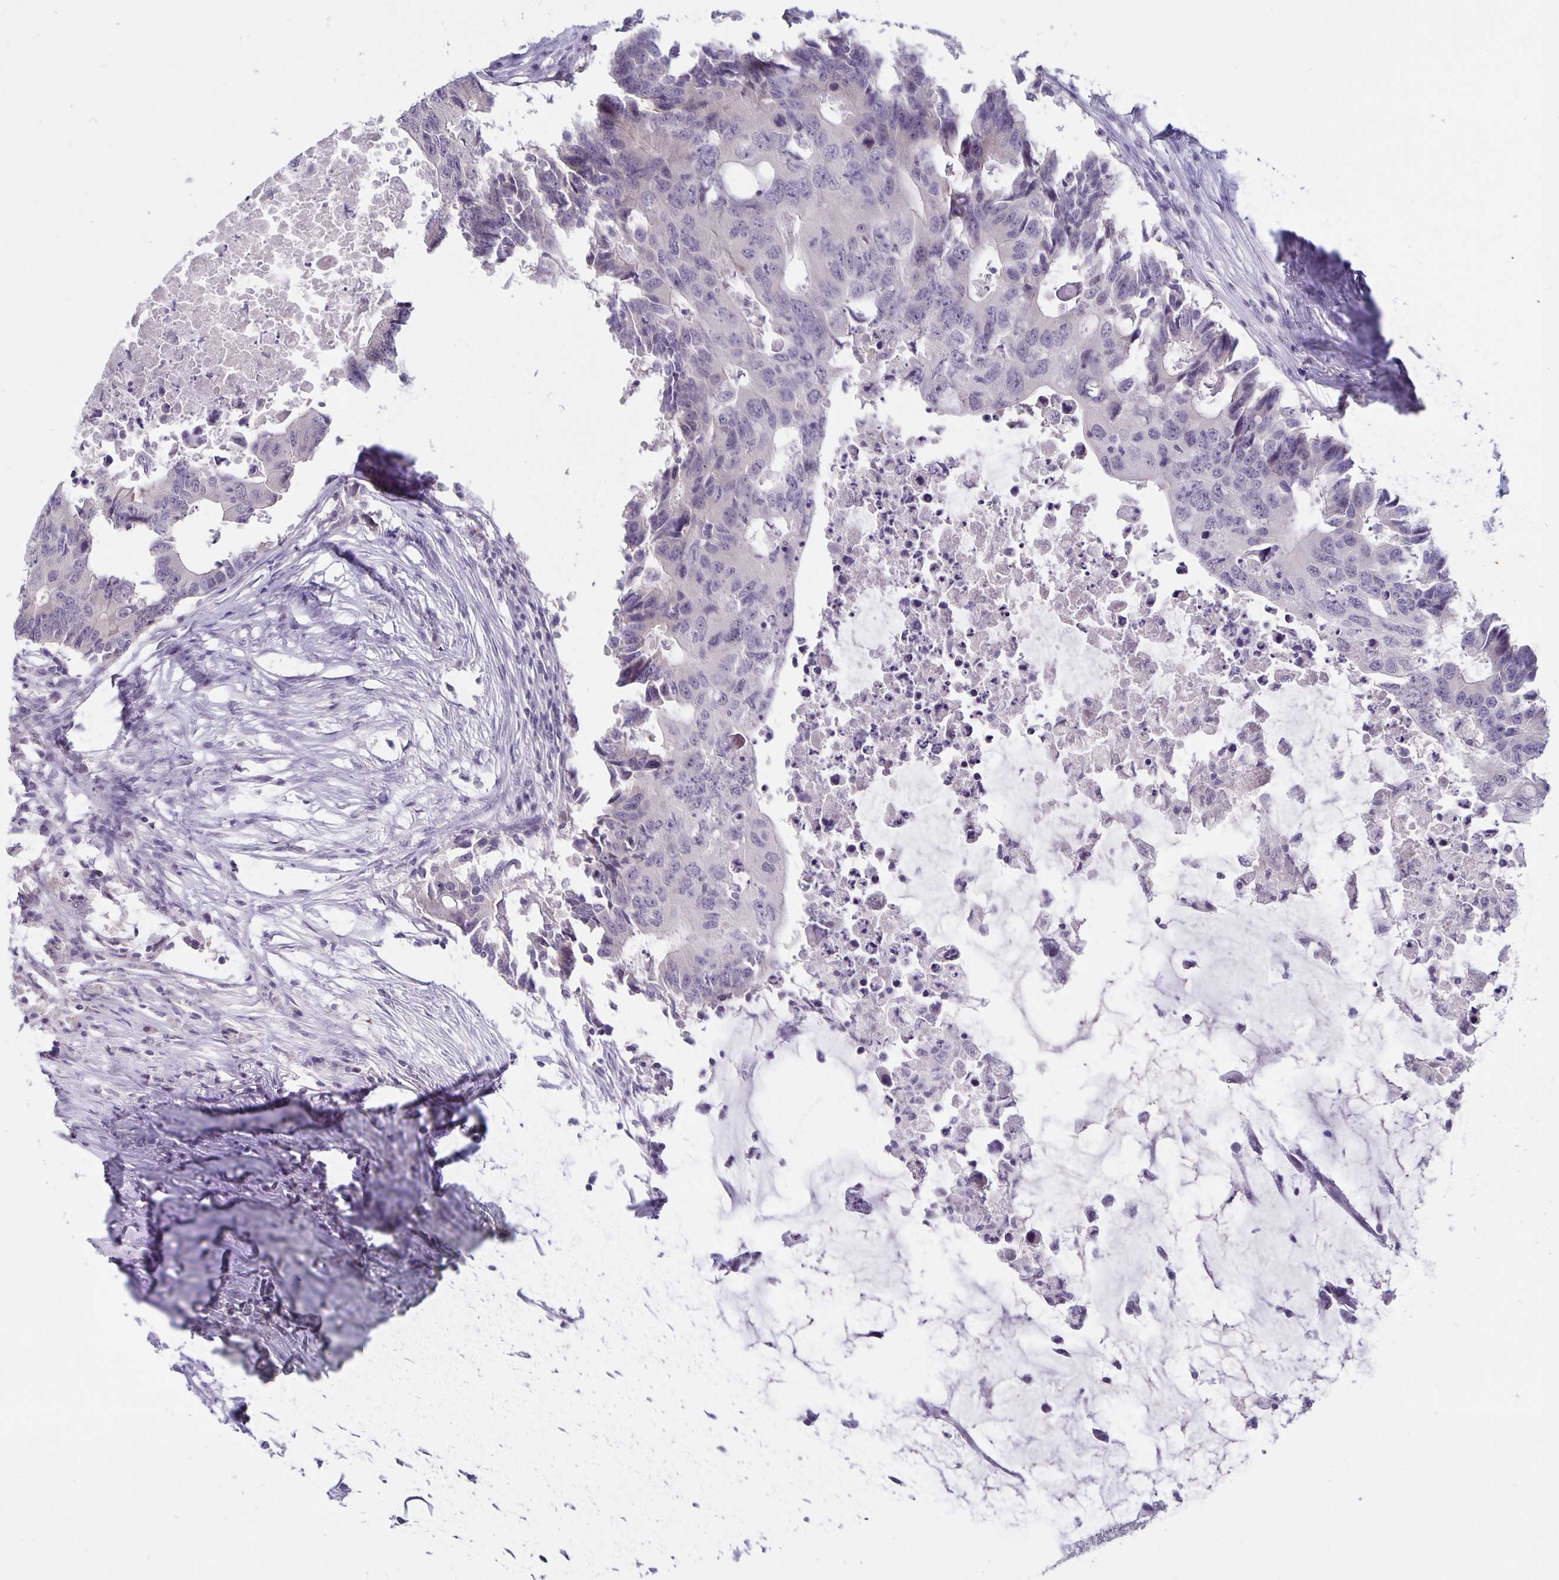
{"staining": {"intensity": "negative", "quantity": "none", "location": "none"}, "tissue": "colorectal cancer", "cell_type": "Tumor cells", "image_type": "cancer", "snomed": [{"axis": "morphology", "description": "Adenocarcinoma, NOS"}, {"axis": "topography", "description": "Colon"}], "caption": "Tumor cells show no significant expression in adenocarcinoma (colorectal).", "gene": "ARVCF", "patient": {"sex": "male", "age": 71}}